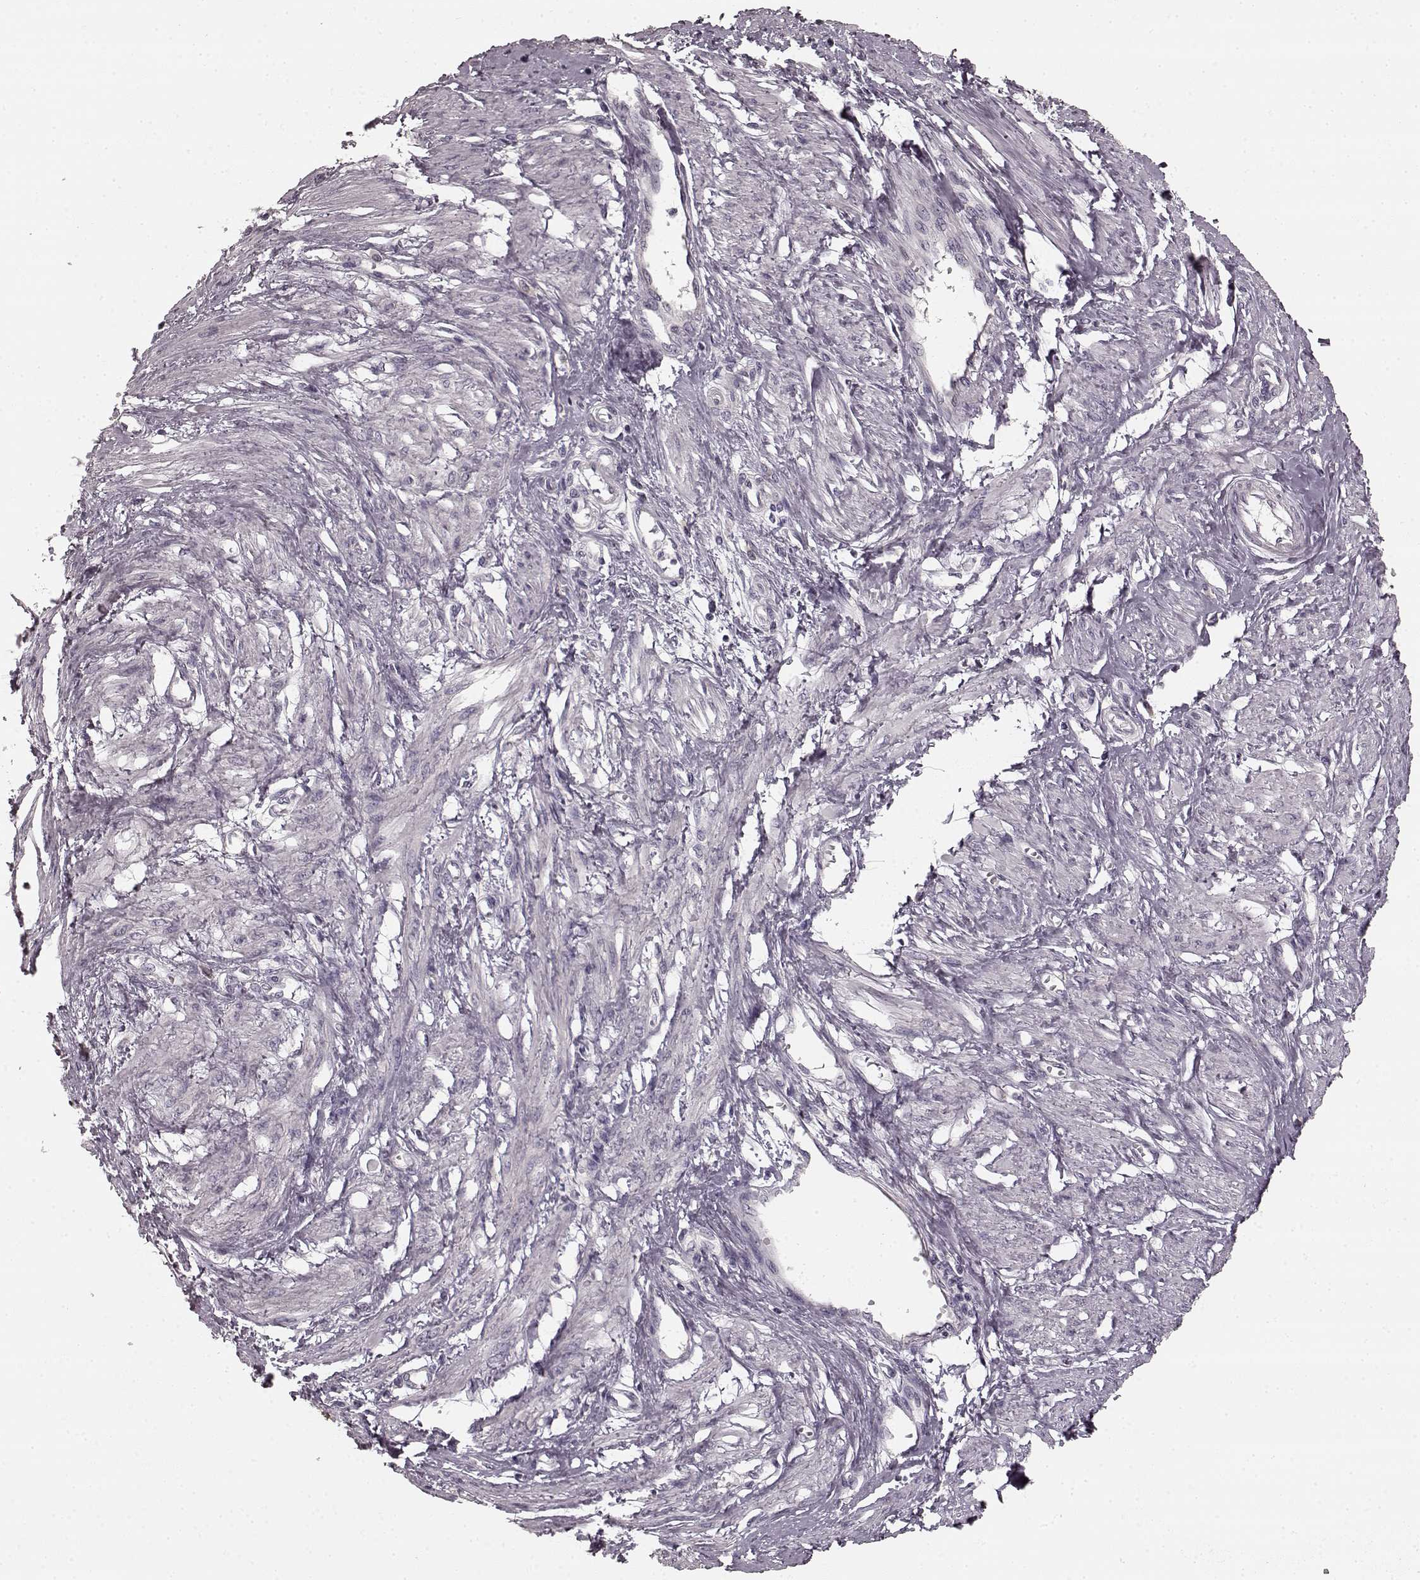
{"staining": {"intensity": "negative", "quantity": "none", "location": "none"}, "tissue": "smooth muscle", "cell_type": "Smooth muscle cells", "image_type": "normal", "snomed": [{"axis": "morphology", "description": "Normal tissue, NOS"}, {"axis": "topography", "description": "Smooth muscle"}, {"axis": "topography", "description": "Uterus"}], "caption": "Smooth muscle cells show no significant staining in normal smooth muscle.", "gene": "PRKCE", "patient": {"sex": "female", "age": 39}}